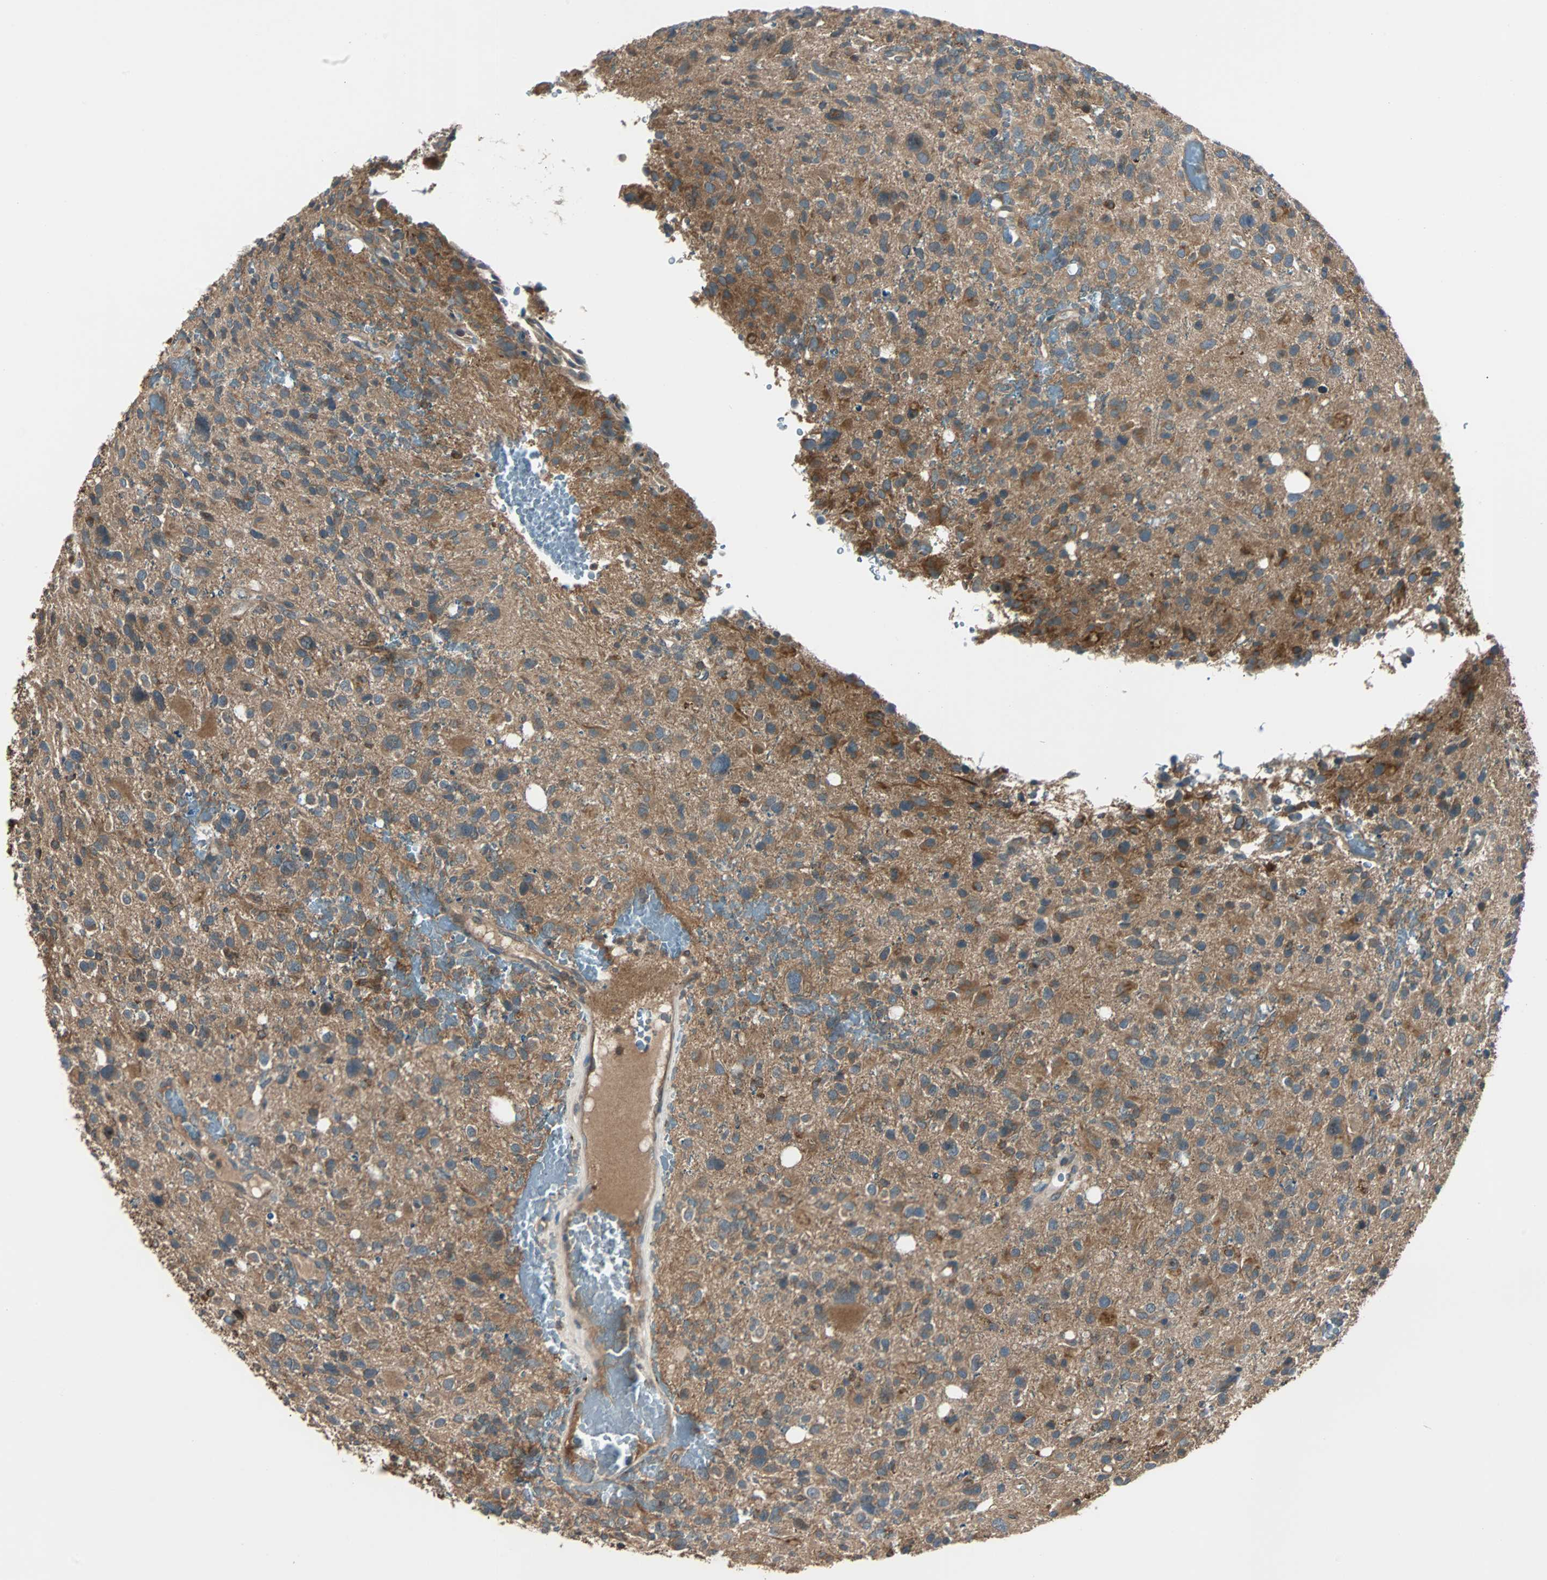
{"staining": {"intensity": "moderate", "quantity": "<25%", "location": "cytoplasmic/membranous"}, "tissue": "glioma", "cell_type": "Tumor cells", "image_type": "cancer", "snomed": [{"axis": "morphology", "description": "Glioma, malignant, High grade"}, {"axis": "topography", "description": "Brain"}], "caption": "DAB immunohistochemical staining of malignant high-grade glioma displays moderate cytoplasmic/membranous protein positivity in approximately <25% of tumor cells.", "gene": "ARF1", "patient": {"sex": "male", "age": 48}}